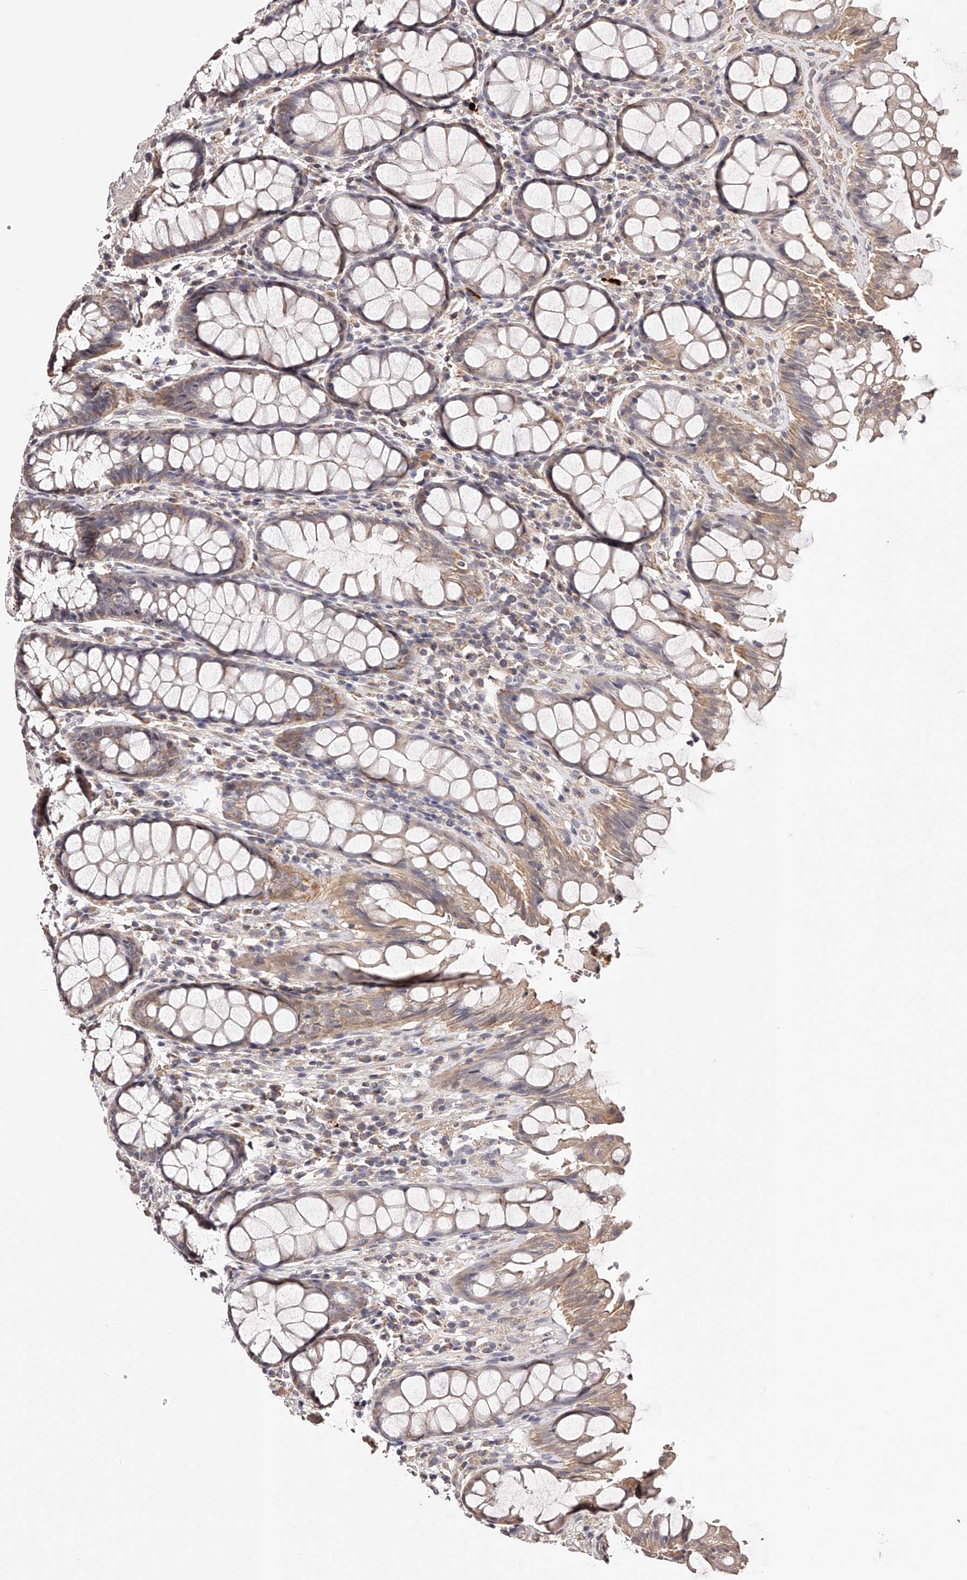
{"staining": {"intensity": "weak", "quantity": "25%-75%", "location": "cytoplasmic/membranous"}, "tissue": "rectum", "cell_type": "Glandular cells", "image_type": "normal", "snomed": [{"axis": "morphology", "description": "Normal tissue, NOS"}, {"axis": "topography", "description": "Rectum"}], "caption": "Human rectum stained for a protein (brown) demonstrates weak cytoplasmic/membranous positive staining in approximately 25%-75% of glandular cells.", "gene": "USP21", "patient": {"sex": "male", "age": 64}}